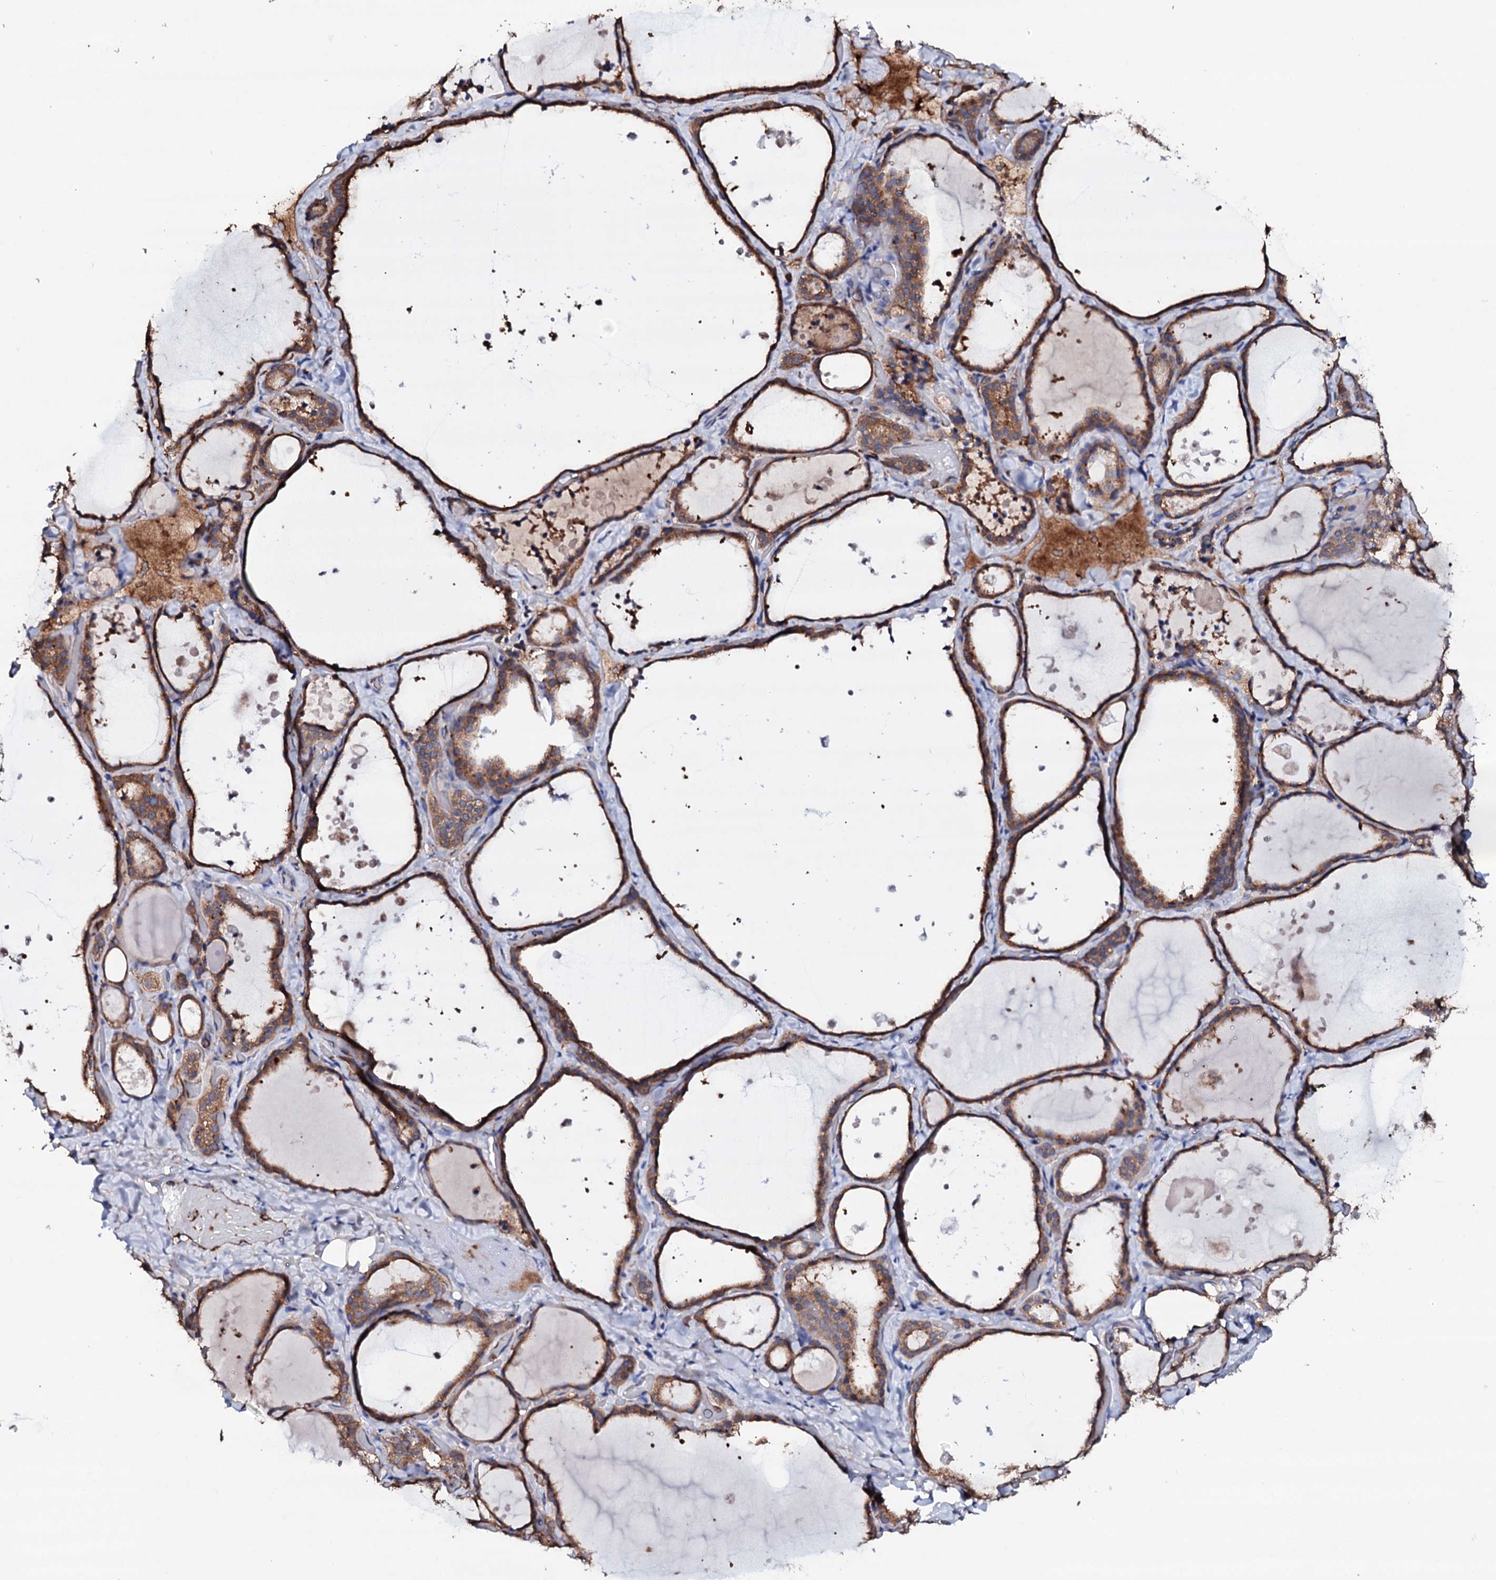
{"staining": {"intensity": "moderate", "quantity": ">75%", "location": "cytoplasmic/membranous"}, "tissue": "thyroid gland", "cell_type": "Glandular cells", "image_type": "normal", "snomed": [{"axis": "morphology", "description": "Normal tissue, NOS"}, {"axis": "topography", "description": "Thyroid gland"}], "caption": "Immunohistochemical staining of benign human thyroid gland demonstrates medium levels of moderate cytoplasmic/membranous staining in approximately >75% of glandular cells.", "gene": "TCAF2C", "patient": {"sex": "female", "age": 44}}